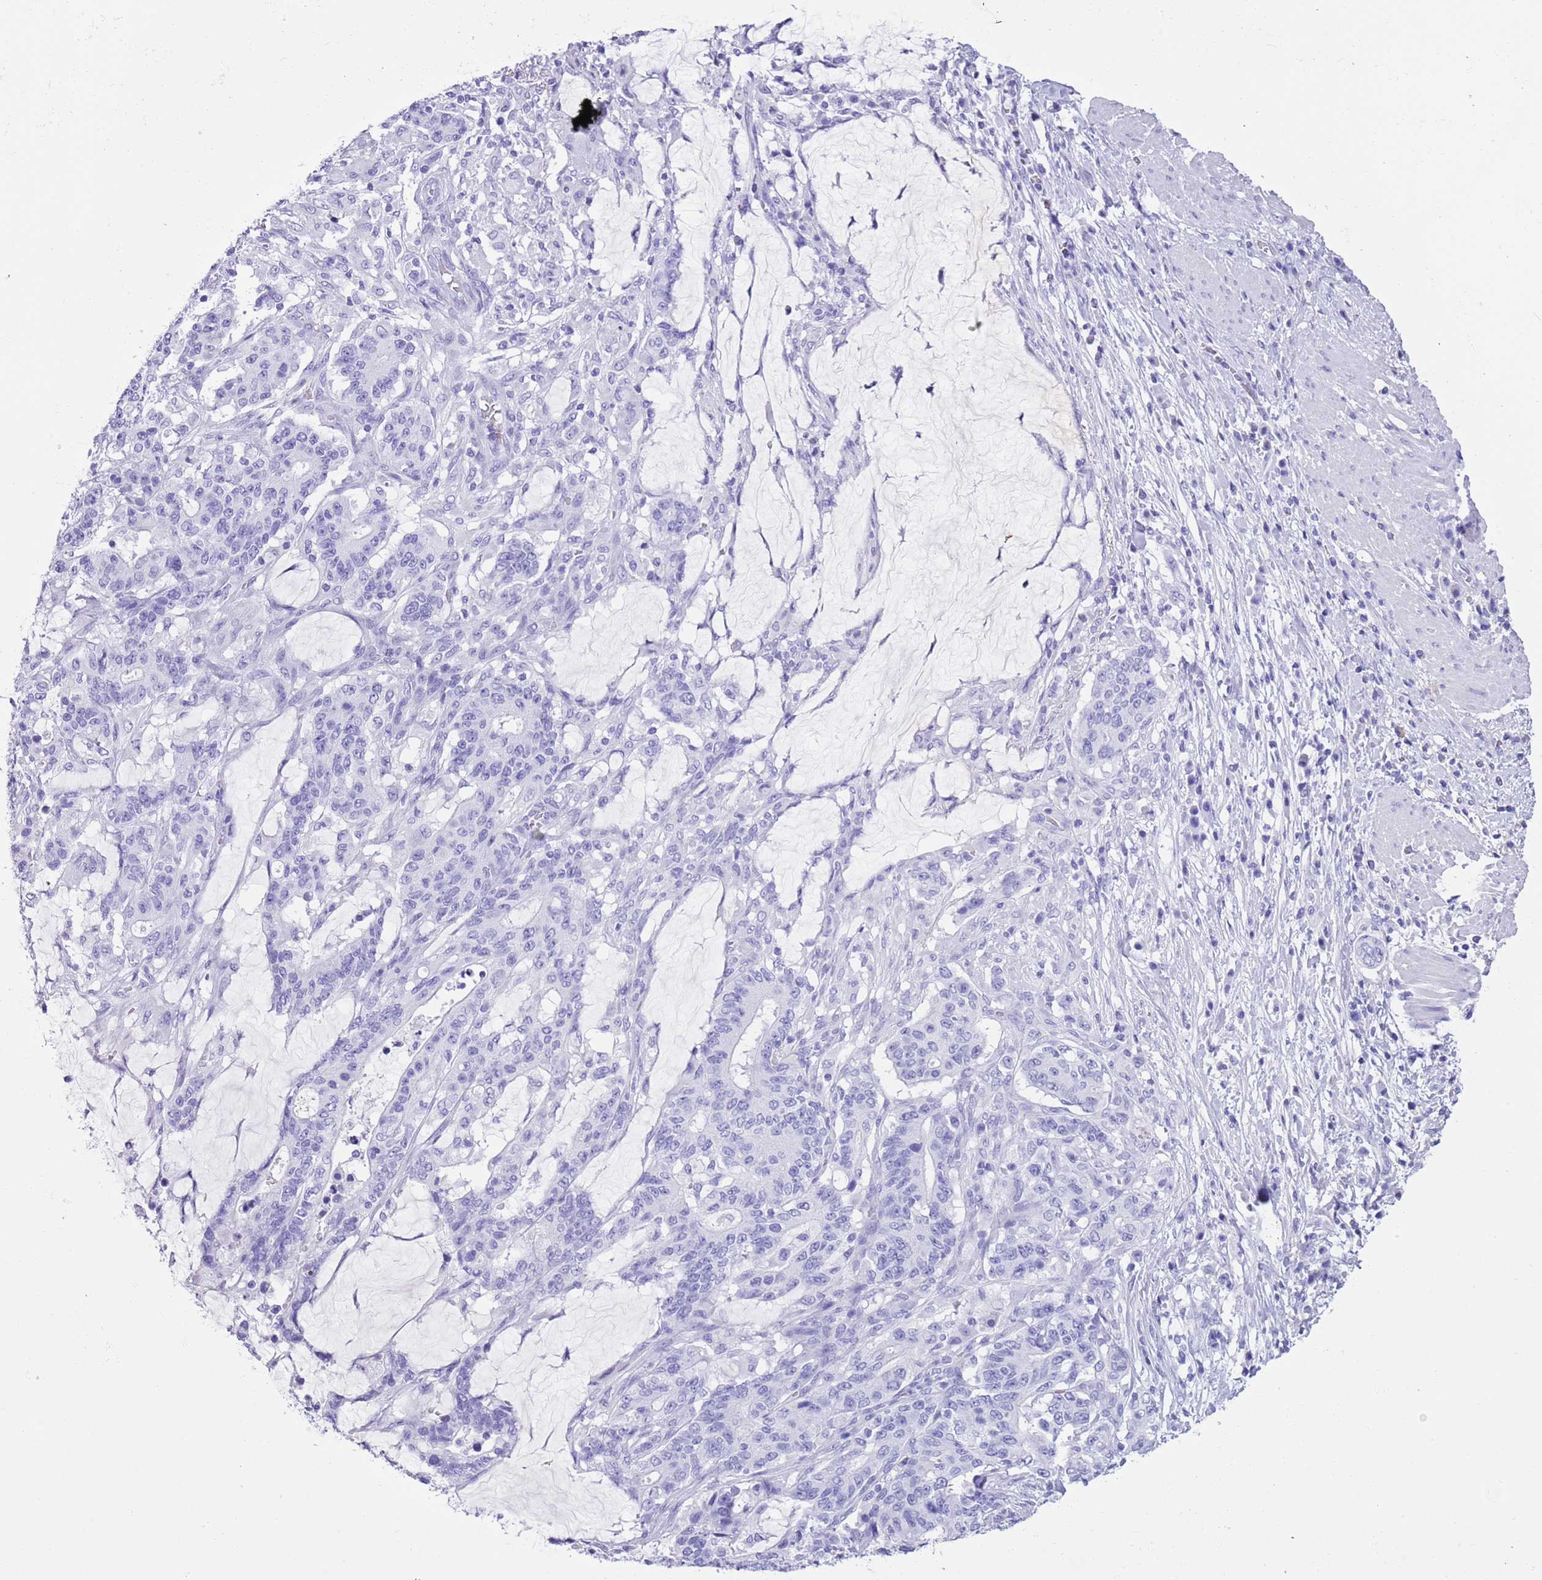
{"staining": {"intensity": "negative", "quantity": "none", "location": "none"}, "tissue": "stomach cancer", "cell_type": "Tumor cells", "image_type": "cancer", "snomed": [{"axis": "morphology", "description": "Normal tissue, NOS"}, {"axis": "morphology", "description": "Adenocarcinoma, NOS"}, {"axis": "topography", "description": "Stomach"}], "caption": "Stomach cancer (adenocarcinoma) was stained to show a protein in brown. There is no significant positivity in tumor cells.", "gene": "TBC1D10B", "patient": {"sex": "female", "age": 64}}